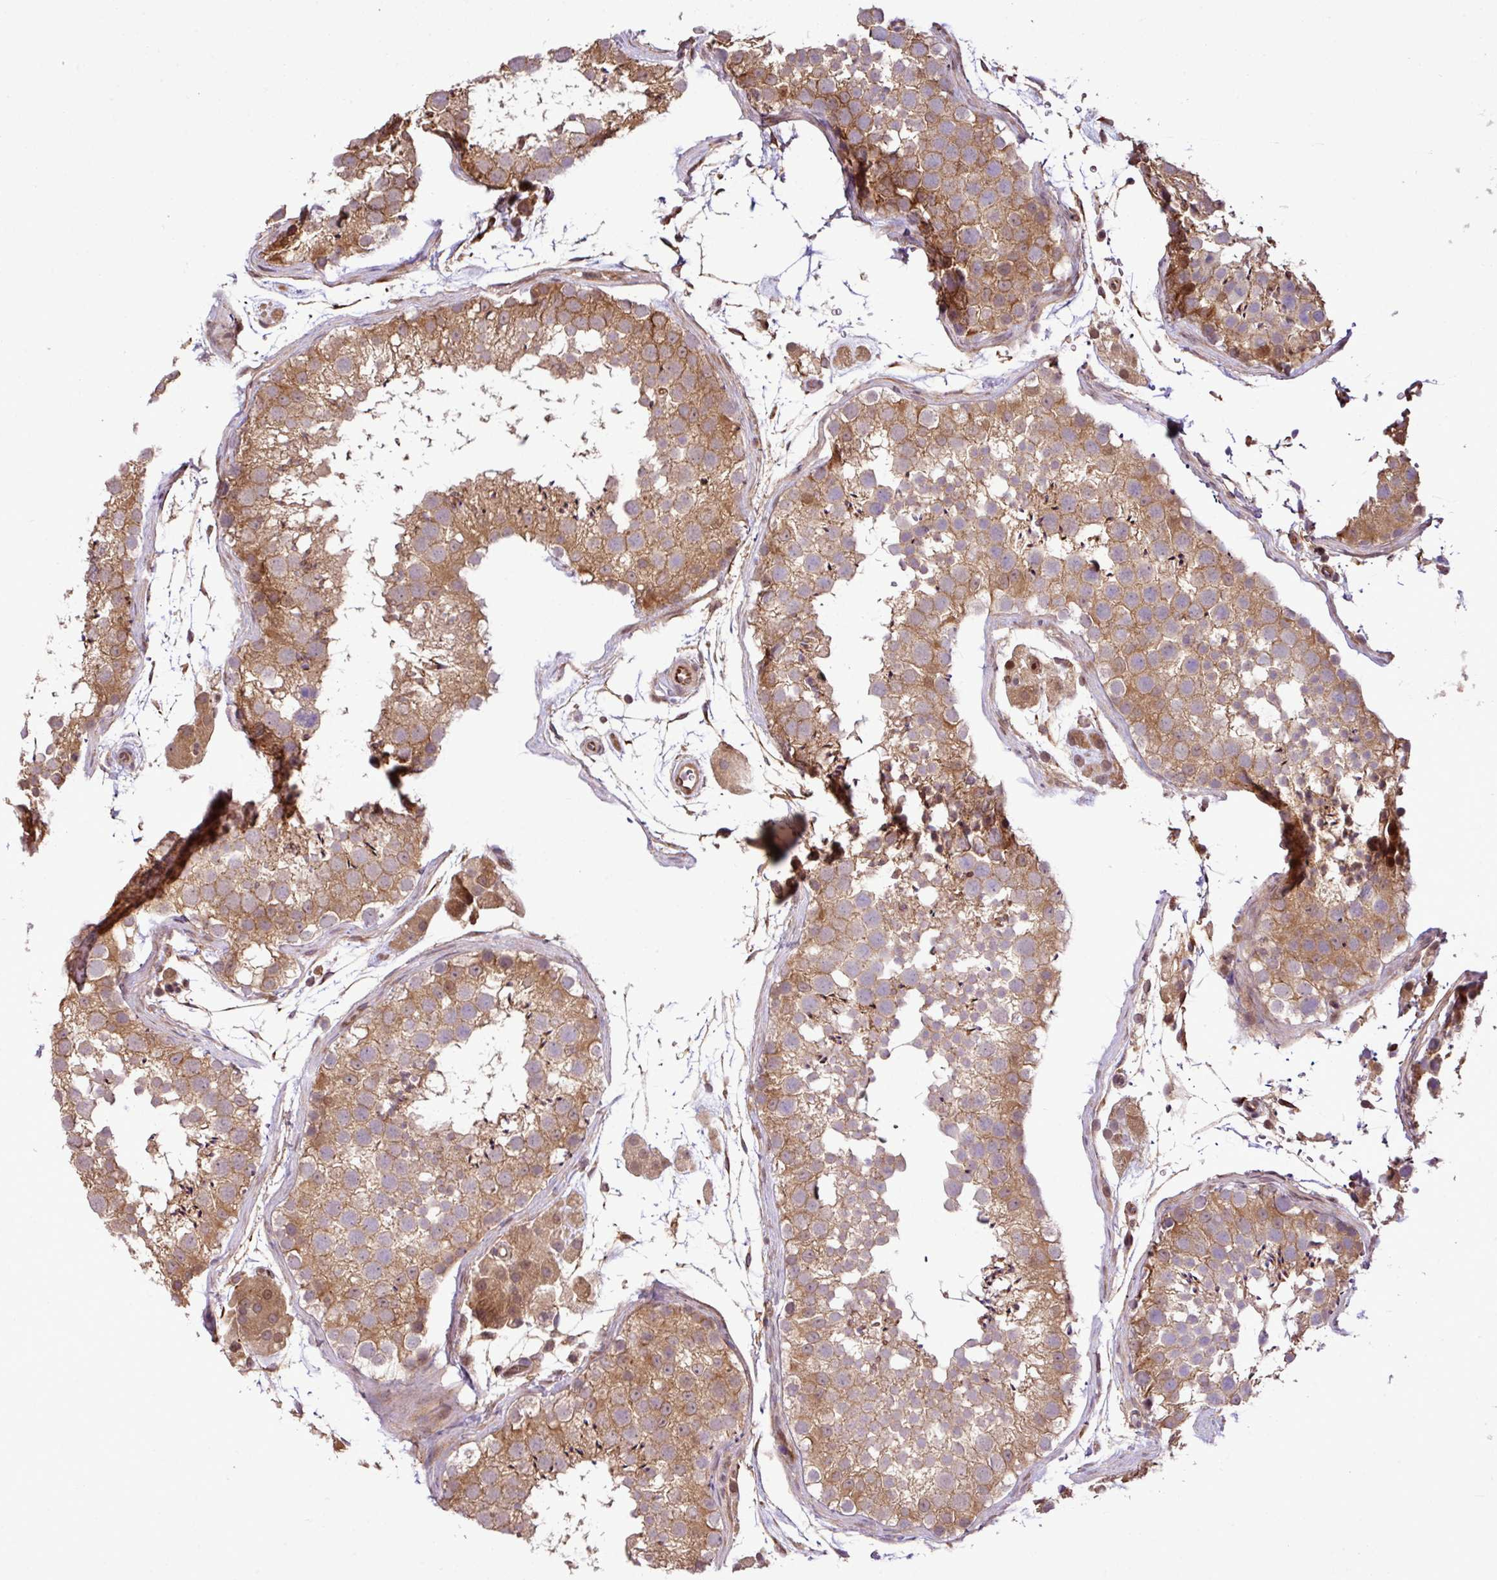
{"staining": {"intensity": "moderate", "quantity": ">75%", "location": "cytoplasmic/membranous"}, "tissue": "testis", "cell_type": "Cells in seminiferous ducts", "image_type": "normal", "snomed": [{"axis": "morphology", "description": "Normal tissue, NOS"}, {"axis": "topography", "description": "Testis"}], "caption": "The image shows a brown stain indicating the presence of a protein in the cytoplasmic/membranous of cells in seminiferous ducts in testis.", "gene": "DLGAP4", "patient": {"sex": "male", "age": 41}}